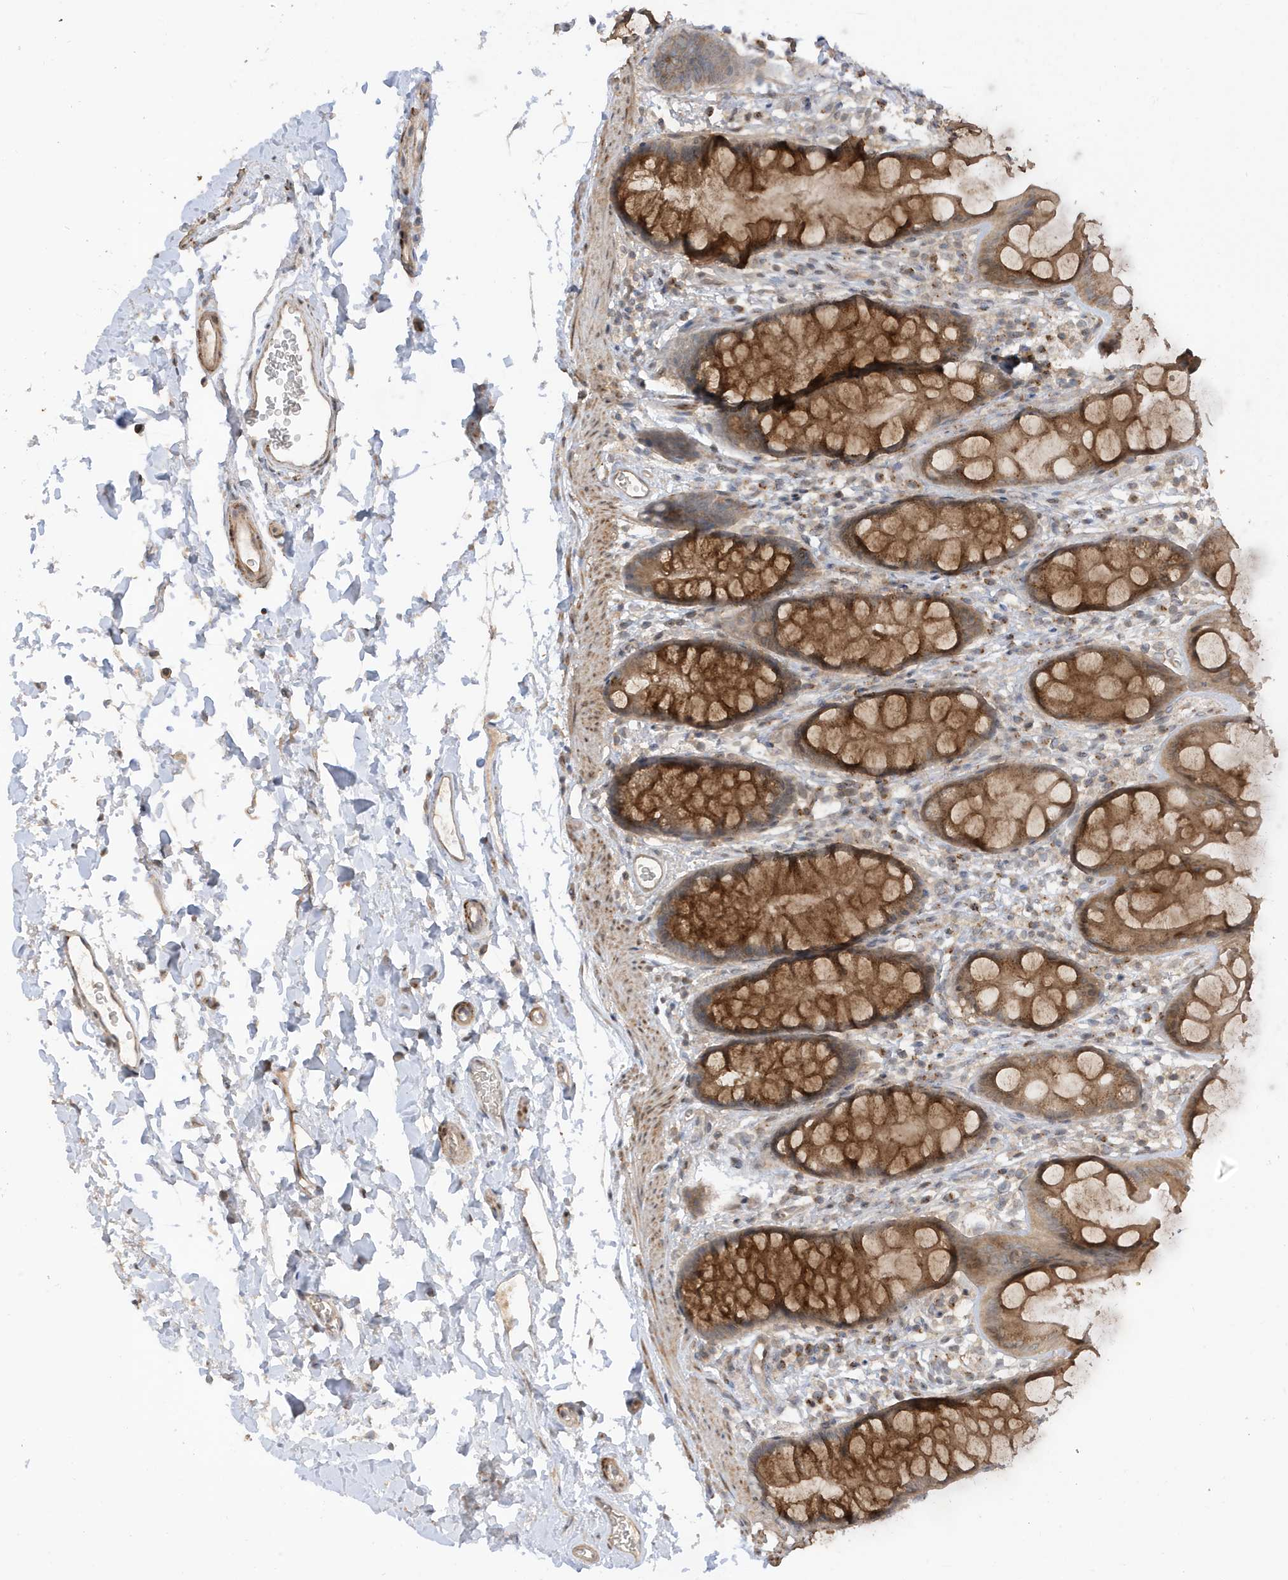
{"staining": {"intensity": "strong", "quantity": ">75%", "location": "cytoplasmic/membranous"}, "tissue": "rectum", "cell_type": "Glandular cells", "image_type": "normal", "snomed": [{"axis": "morphology", "description": "Normal tissue, NOS"}, {"axis": "topography", "description": "Rectum"}], "caption": "DAB (3,3'-diaminobenzidine) immunohistochemical staining of unremarkable human rectum shows strong cytoplasmic/membranous protein positivity in approximately >75% of glandular cells.", "gene": "TAB3", "patient": {"sex": "female", "age": 65}}